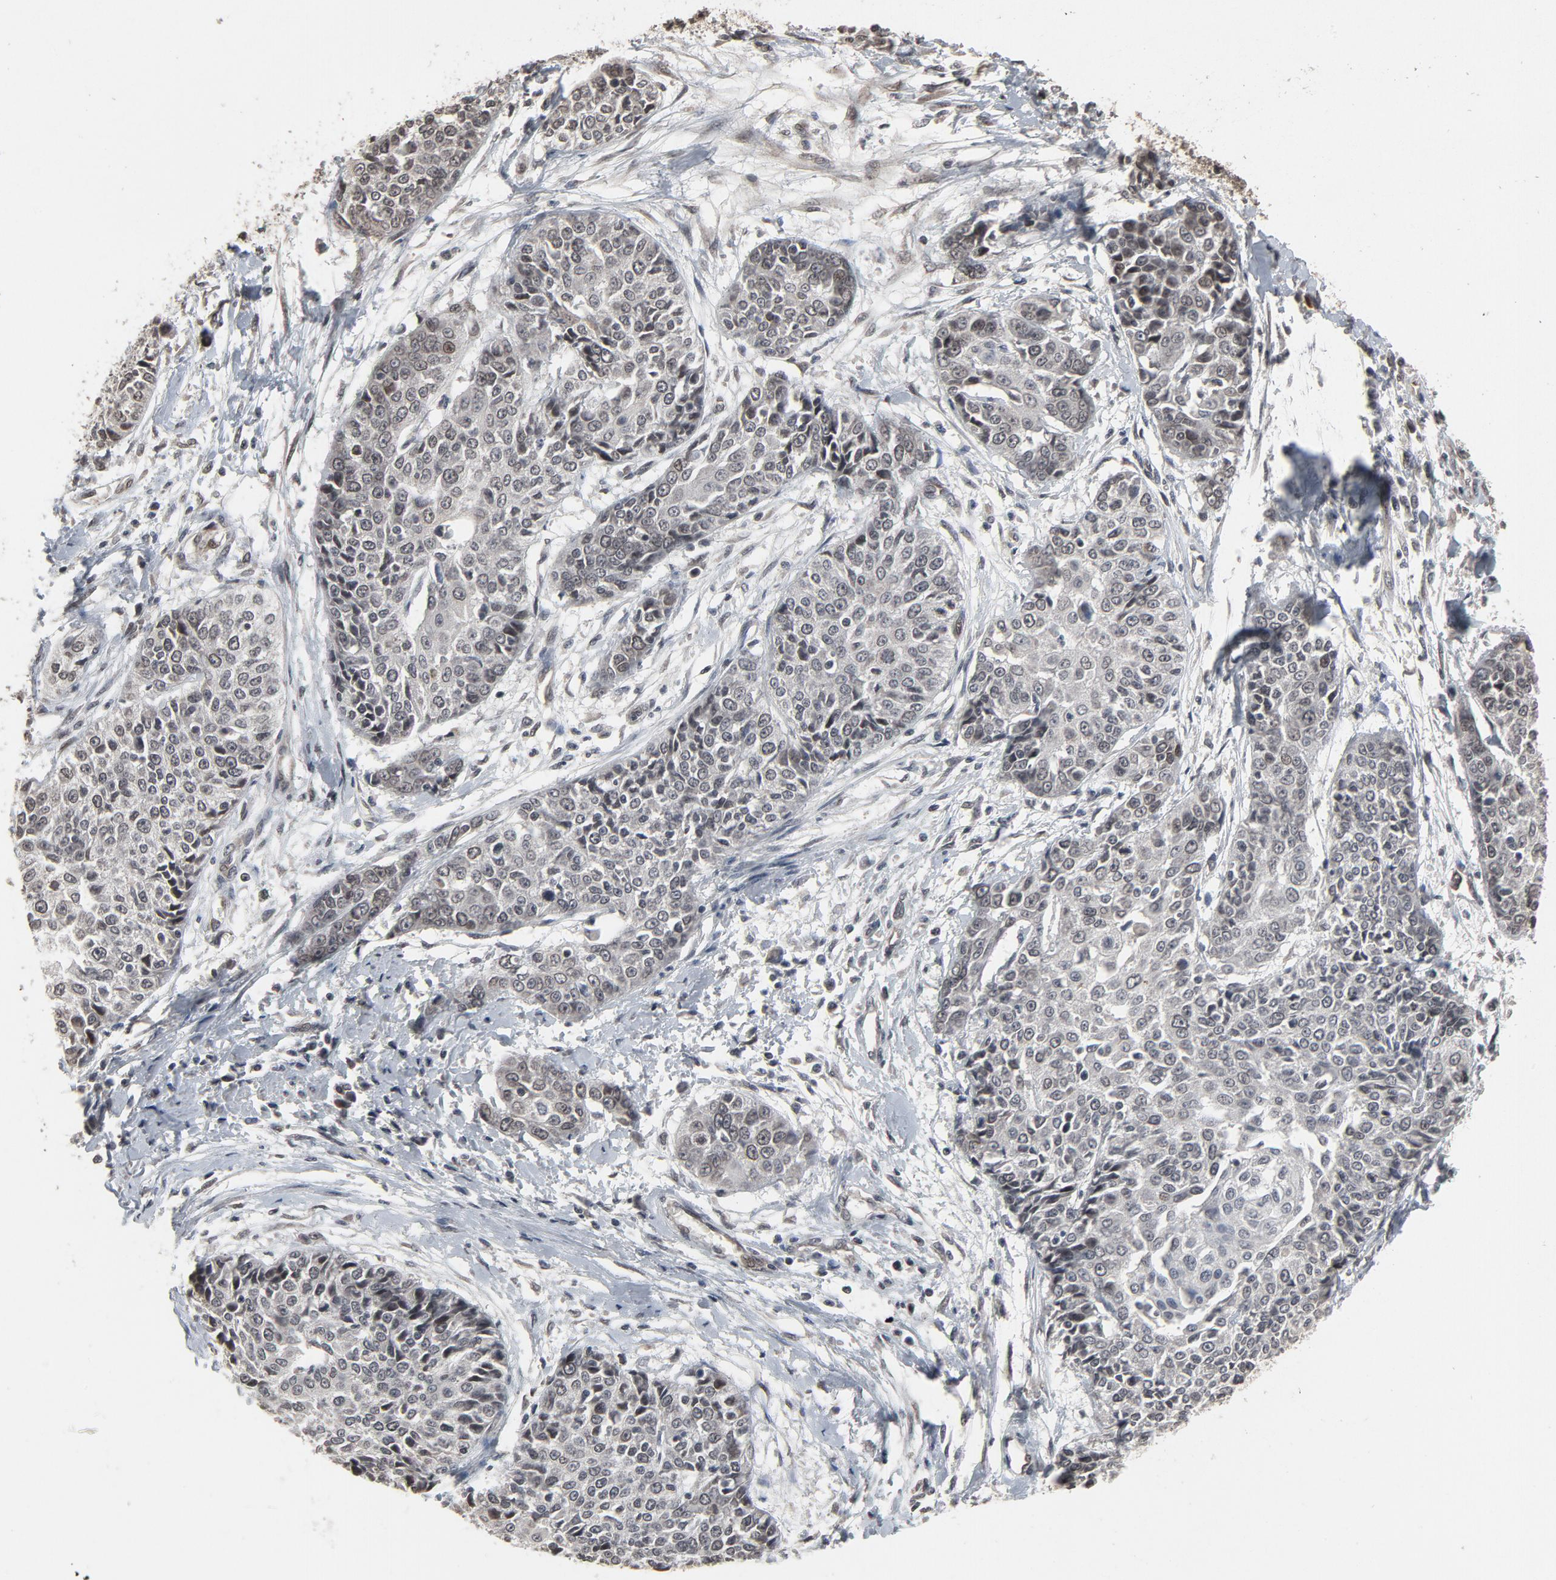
{"staining": {"intensity": "weak", "quantity": "25%-75%", "location": "cytoplasmic/membranous,nuclear"}, "tissue": "cervical cancer", "cell_type": "Tumor cells", "image_type": "cancer", "snomed": [{"axis": "morphology", "description": "Squamous cell carcinoma, NOS"}, {"axis": "topography", "description": "Cervix"}], "caption": "Immunohistochemical staining of human cervical squamous cell carcinoma displays weak cytoplasmic/membranous and nuclear protein expression in about 25%-75% of tumor cells.", "gene": "POM121", "patient": {"sex": "female", "age": 64}}